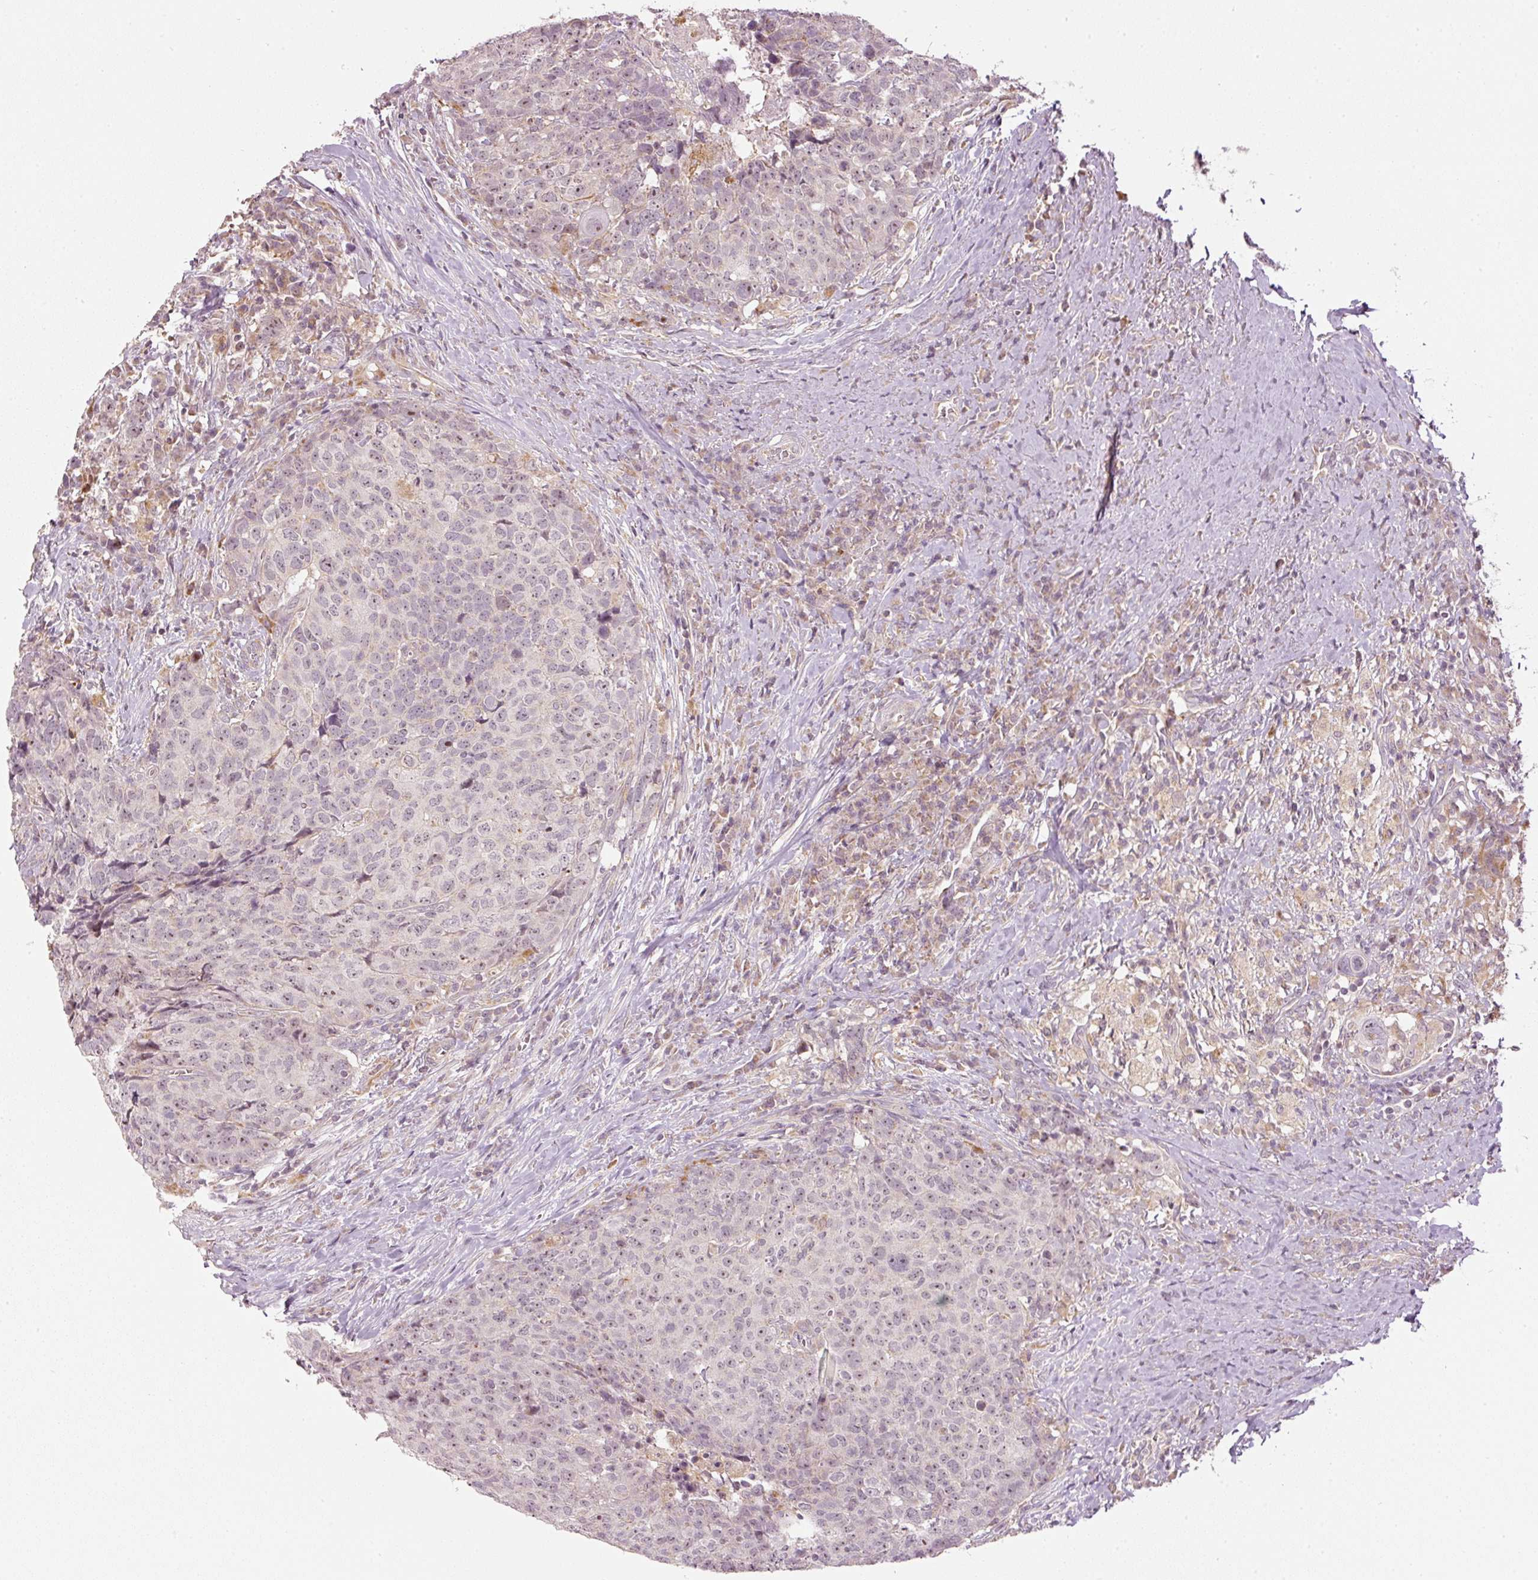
{"staining": {"intensity": "weak", "quantity": "<25%", "location": "nuclear"}, "tissue": "head and neck cancer", "cell_type": "Tumor cells", "image_type": "cancer", "snomed": [{"axis": "morphology", "description": "Squamous cell carcinoma, NOS"}, {"axis": "topography", "description": "Head-Neck"}], "caption": "The IHC photomicrograph has no significant positivity in tumor cells of head and neck cancer (squamous cell carcinoma) tissue.", "gene": "CDC20B", "patient": {"sex": "male", "age": 66}}